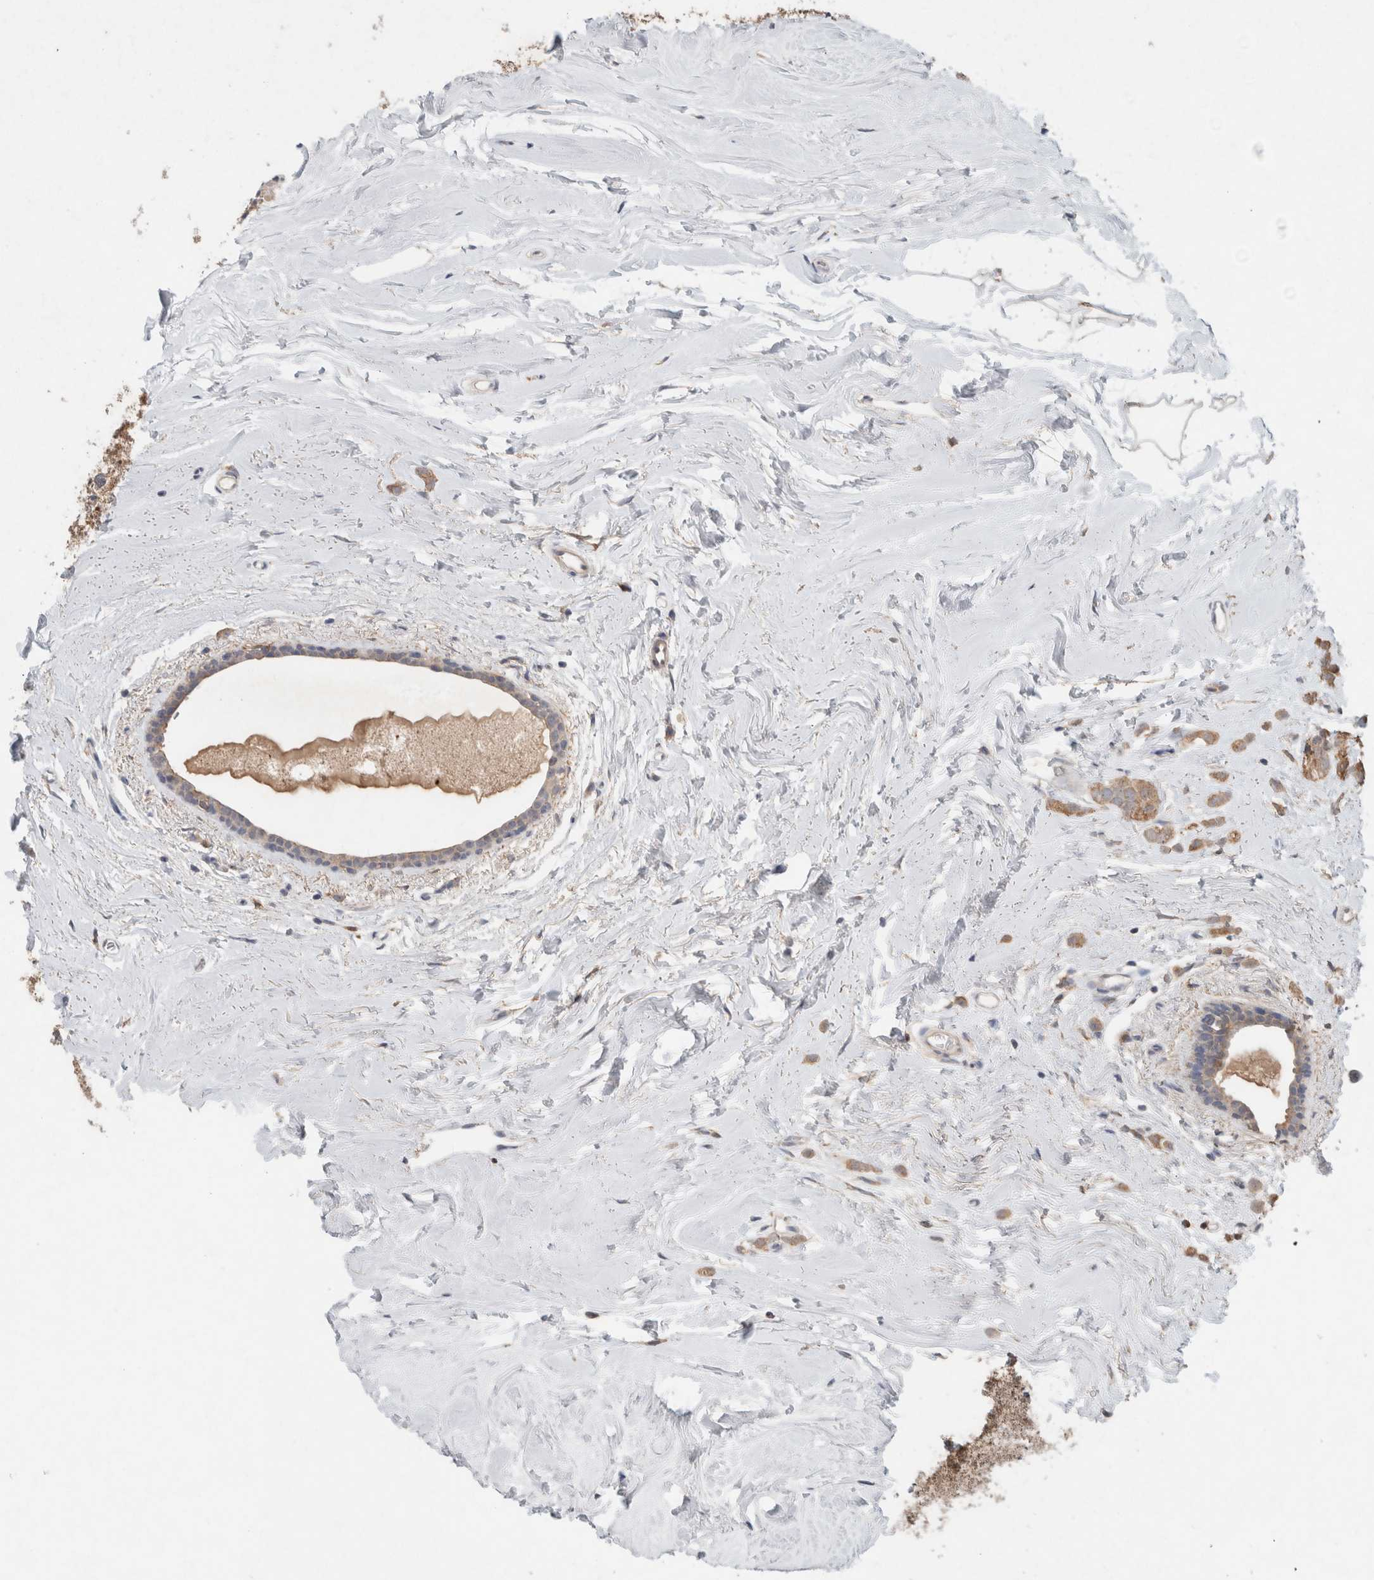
{"staining": {"intensity": "moderate", "quantity": ">75%", "location": "cytoplasmic/membranous"}, "tissue": "breast cancer", "cell_type": "Tumor cells", "image_type": "cancer", "snomed": [{"axis": "morphology", "description": "Lobular carcinoma"}, {"axis": "topography", "description": "Breast"}], "caption": "High-magnification brightfield microscopy of lobular carcinoma (breast) stained with DAB (3,3'-diaminobenzidine) (brown) and counterstained with hematoxylin (blue). tumor cells exhibit moderate cytoplasmic/membranous positivity is appreciated in approximately>75% of cells. (Brightfield microscopy of DAB IHC at high magnification).", "gene": "RAB14", "patient": {"sex": "female", "age": 47}}